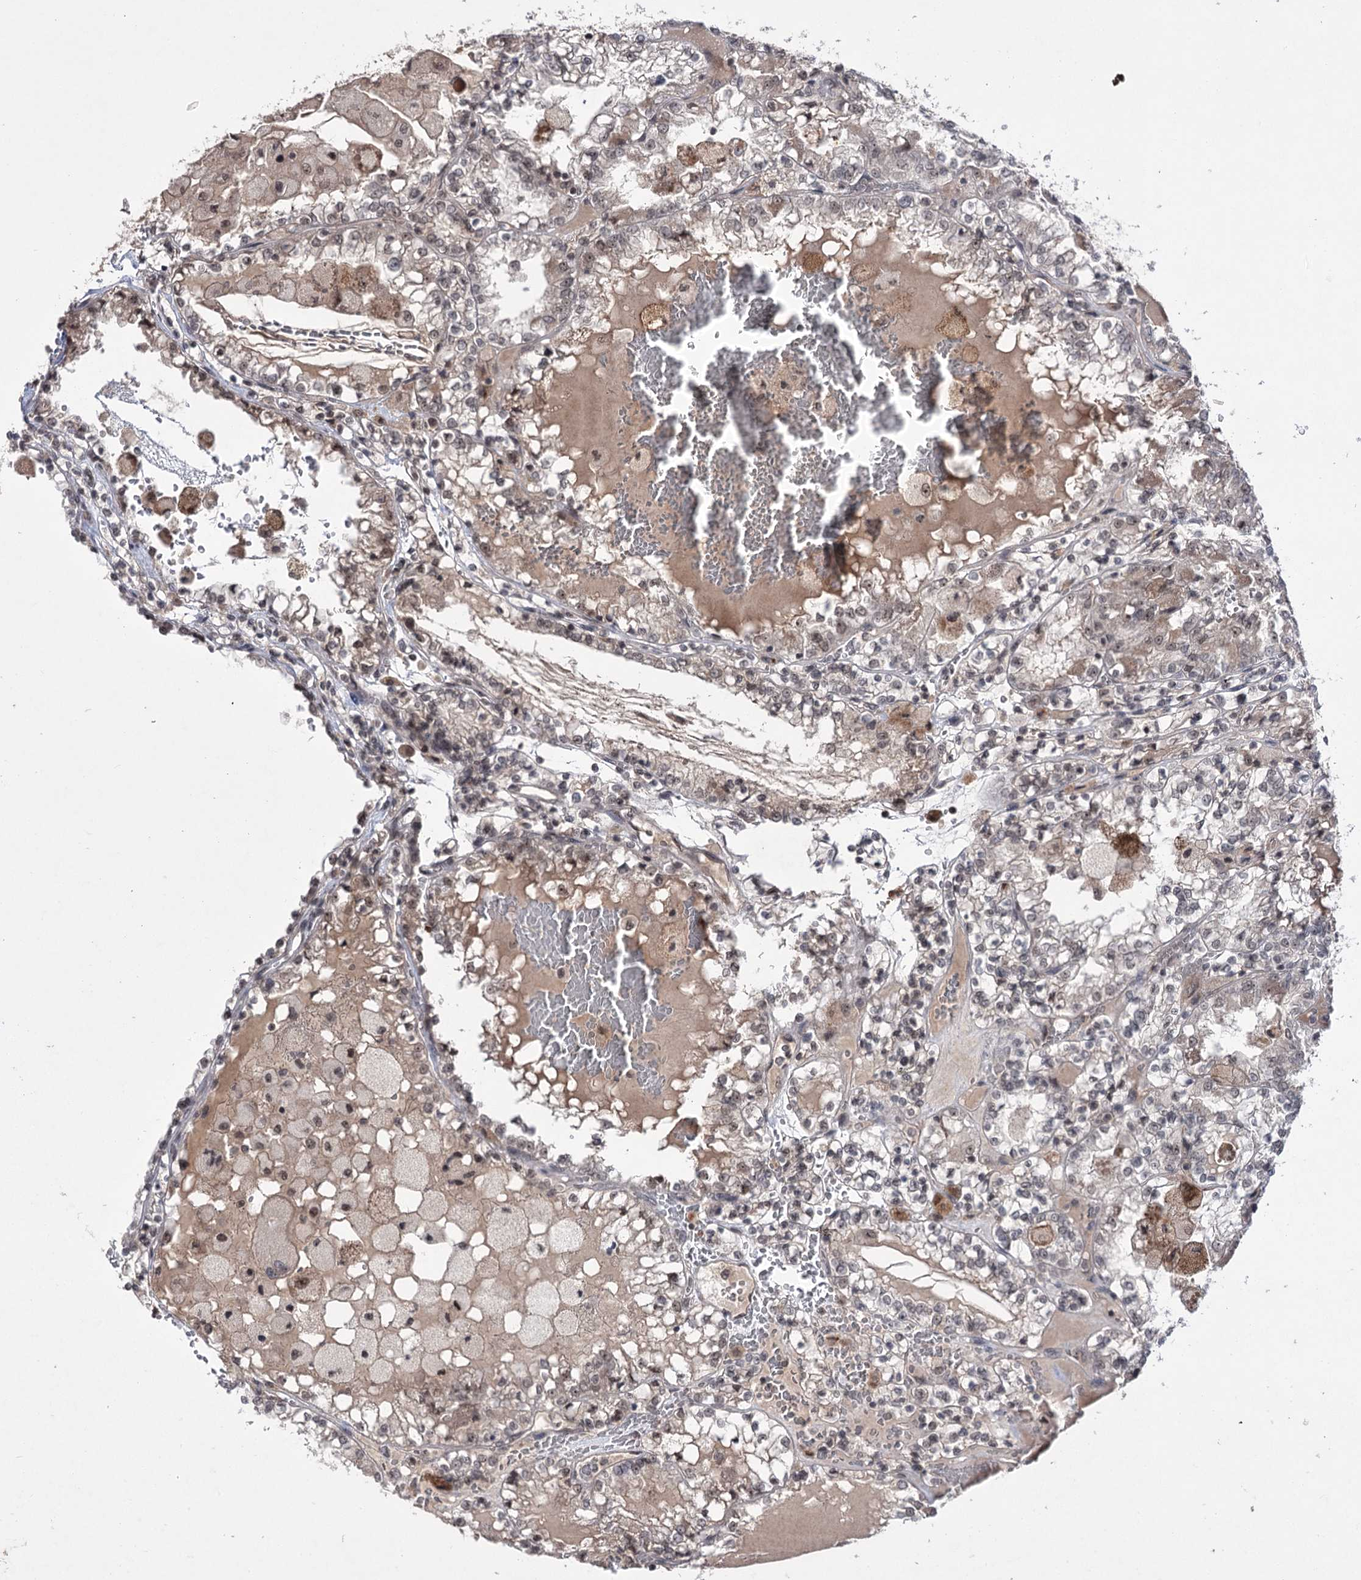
{"staining": {"intensity": "weak", "quantity": "25%-75%", "location": "nuclear"}, "tissue": "renal cancer", "cell_type": "Tumor cells", "image_type": "cancer", "snomed": [{"axis": "morphology", "description": "Adenocarcinoma, NOS"}, {"axis": "topography", "description": "Kidney"}], "caption": "Renal adenocarcinoma was stained to show a protein in brown. There is low levels of weak nuclear expression in about 25%-75% of tumor cells.", "gene": "VGLL4", "patient": {"sex": "female", "age": 56}}